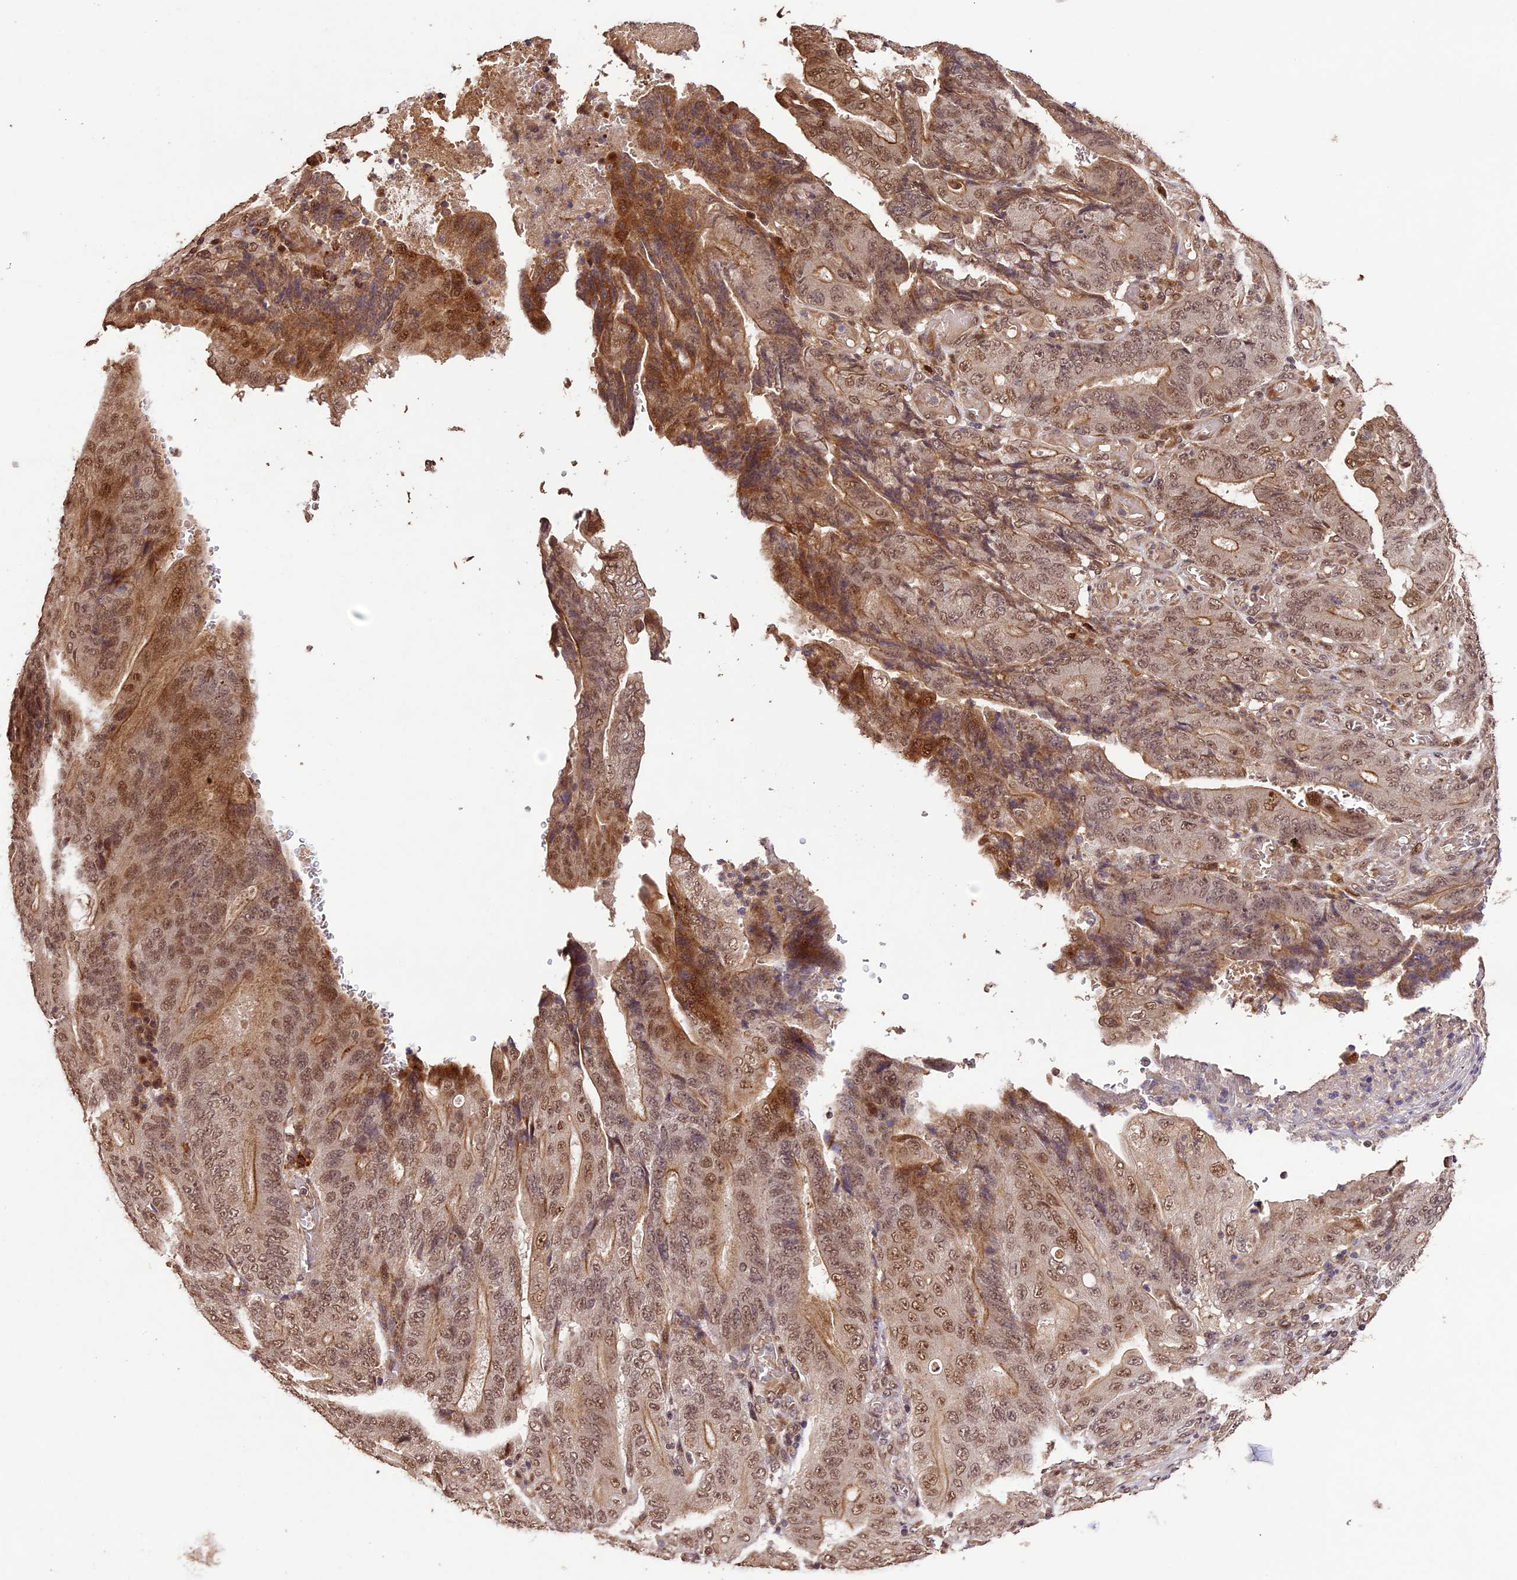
{"staining": {"intensity": "moderate", "quantity": ">75%", "location": "cytoplasmic/membranous,nuclear"}, "tissue": "stomach cancer", "cell_type": "Tumor cells", "image_type": "cancer", "snomed": [{"axis": "morphology", "description": "Adenocarcinoma, NOS"}, {"axis": "topography", "description": "Stomach"}], "caption": "Immunohistochemistry (IHC) micrograph of neoplastic tissue: stomach cancer (adenocarcinoma) stained using immunohistochemistry reveals medium levels of moderate protein expression localized specifically in the cytoplasmic/membranous and nuclear of tumor cells, appearing as a cytoplasmic/membranous and nuclear brown color.", "gene": "CDKN2AIP", "patient": {"sex": "female", "age": 73}}